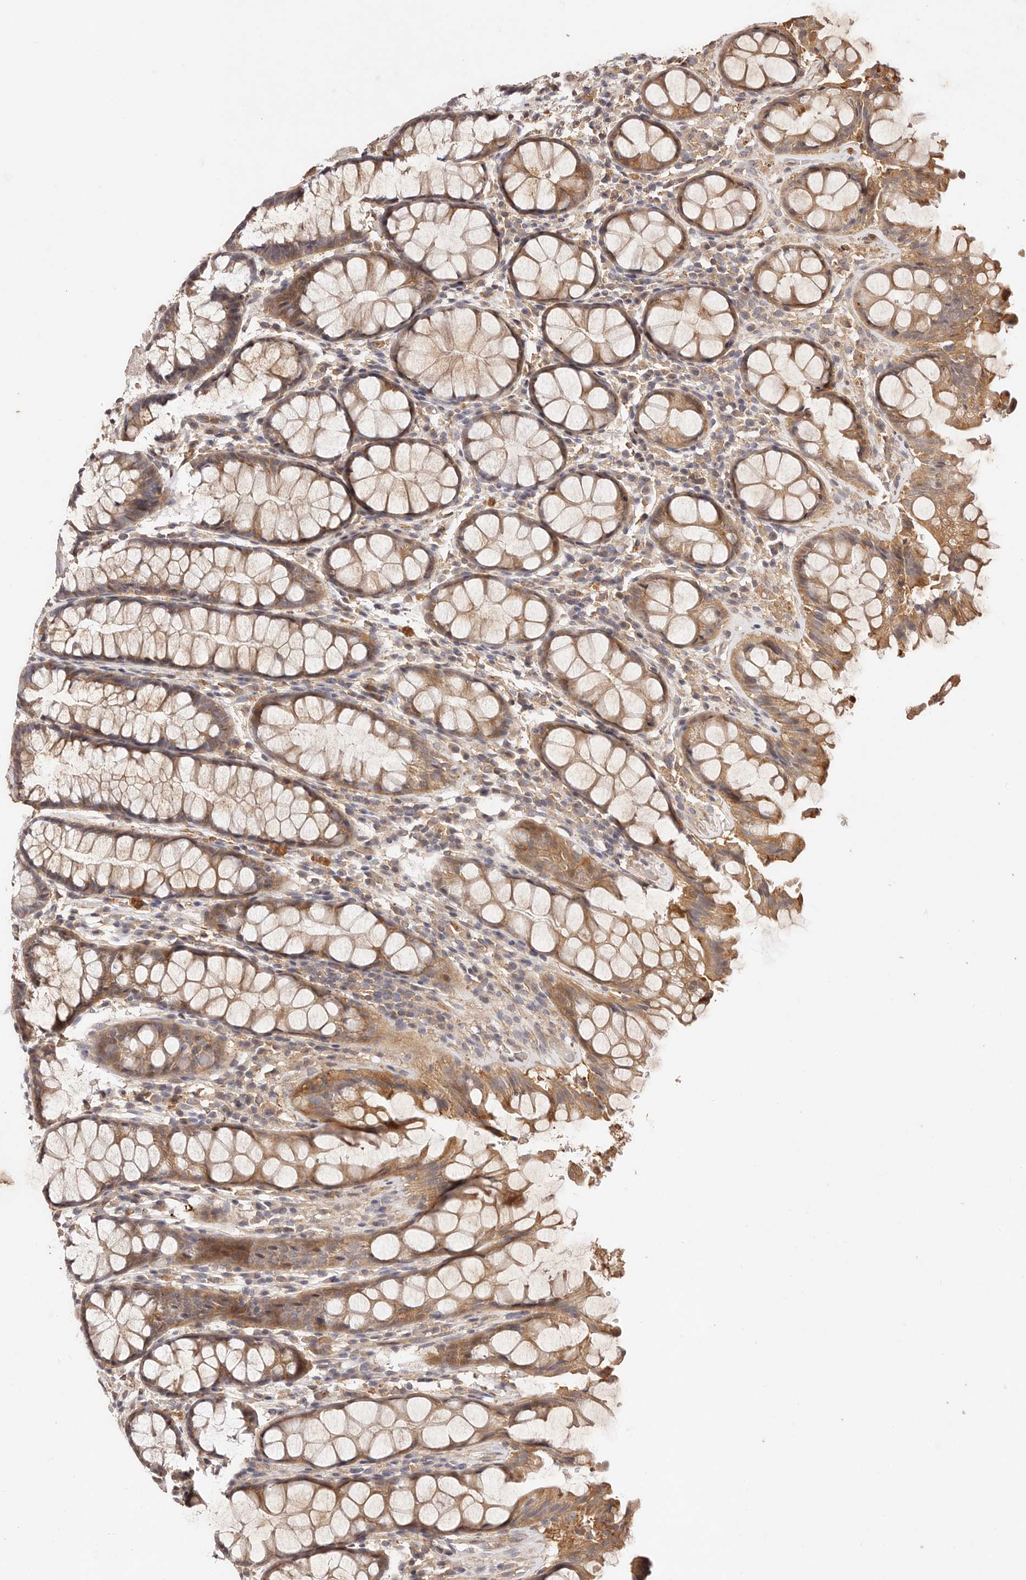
{"staining": {"intensity": "moderate", "quantity": ">75%", "location": "cytoplasmic/membranous"}, "tissue": "rectum", "cell_type": "Glandular cells", "image_type": "normal", "snomed": [{"axis": "morphology", "description": "Normal tissue, NOS"}, {"axis": "topography", "description": "Rectum"}], "caption": "Brown immunohistochemical staining in normal human rectum demonstrates moderate cytoplasmic/membranous positivity in approximately >75% of glandular cells. The staining was performed using DAB (3,3'-diaminobenzidine), with brown indicating positive protein expression. Nuclei are stained blue with hematoxylin.", "gene": "CCL14", "patient": {"sex": "male", "age": 64}}